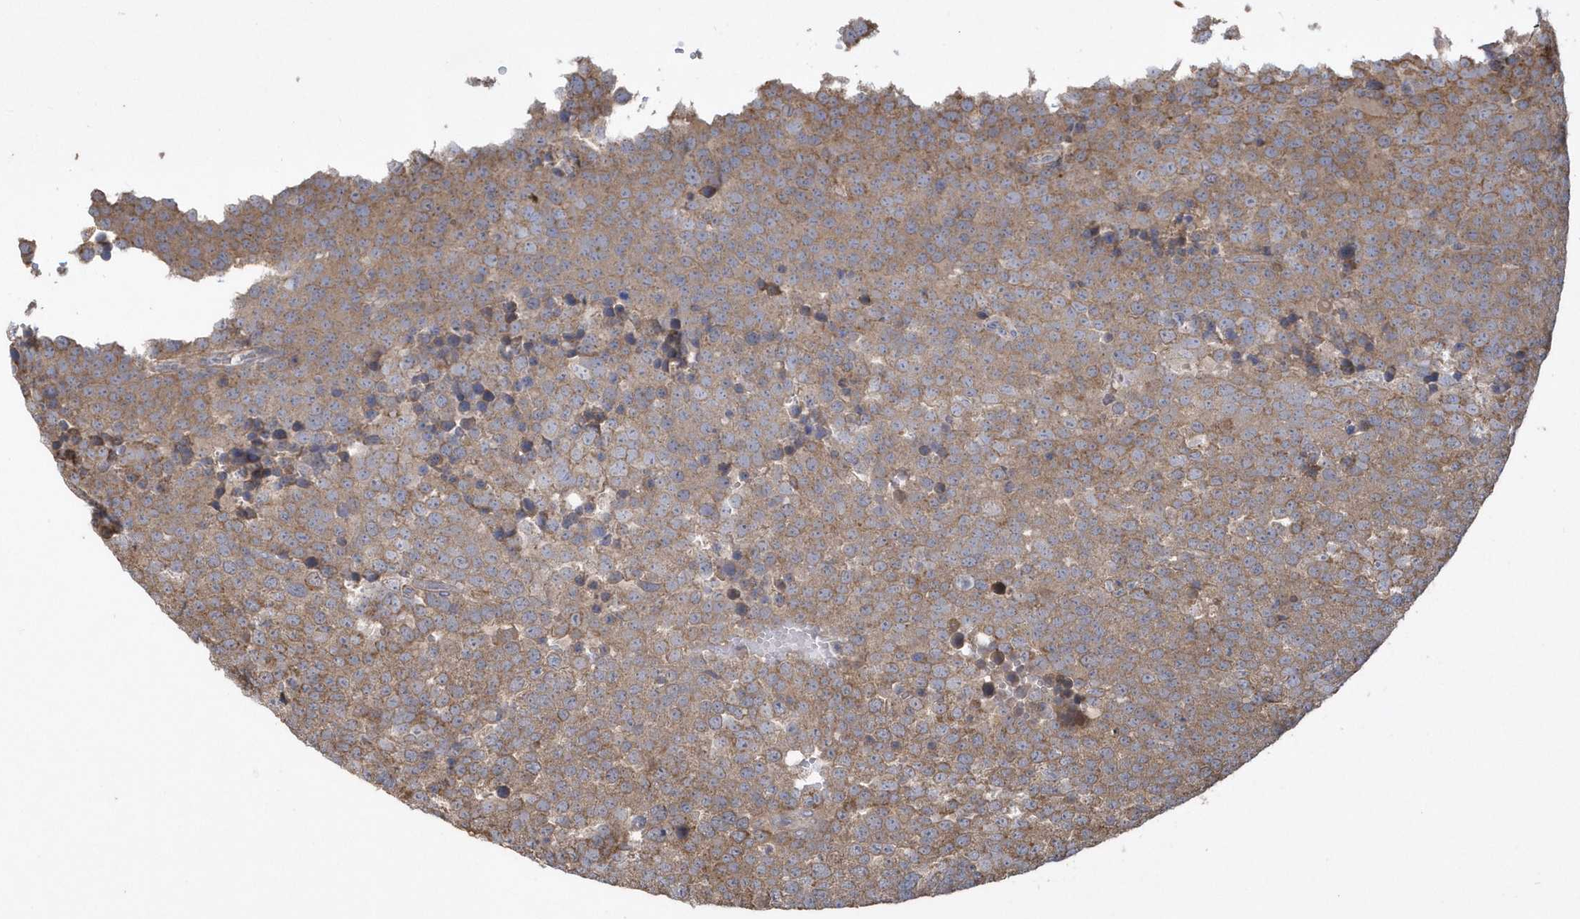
{"staining": {"intensity": "moderate", "quantity": ">75%", "location": "cytoplasmic/membranous"}, "tissue": "testis cancer", "cell_type": "Tumor cells", "image_type": "cancer", "snomed": [{"axis": "morphology", "description": "Seminoma, NOS"}, {"axis": "topography", "description": "Testis"}], "caption": "Tumor cells display moderate cytoplasmic/membranous staining in approximately >75% of cells in testis cancer (seminoma).", "gene": "SENP8", "patient": {"sex": "male", "age": 71}}